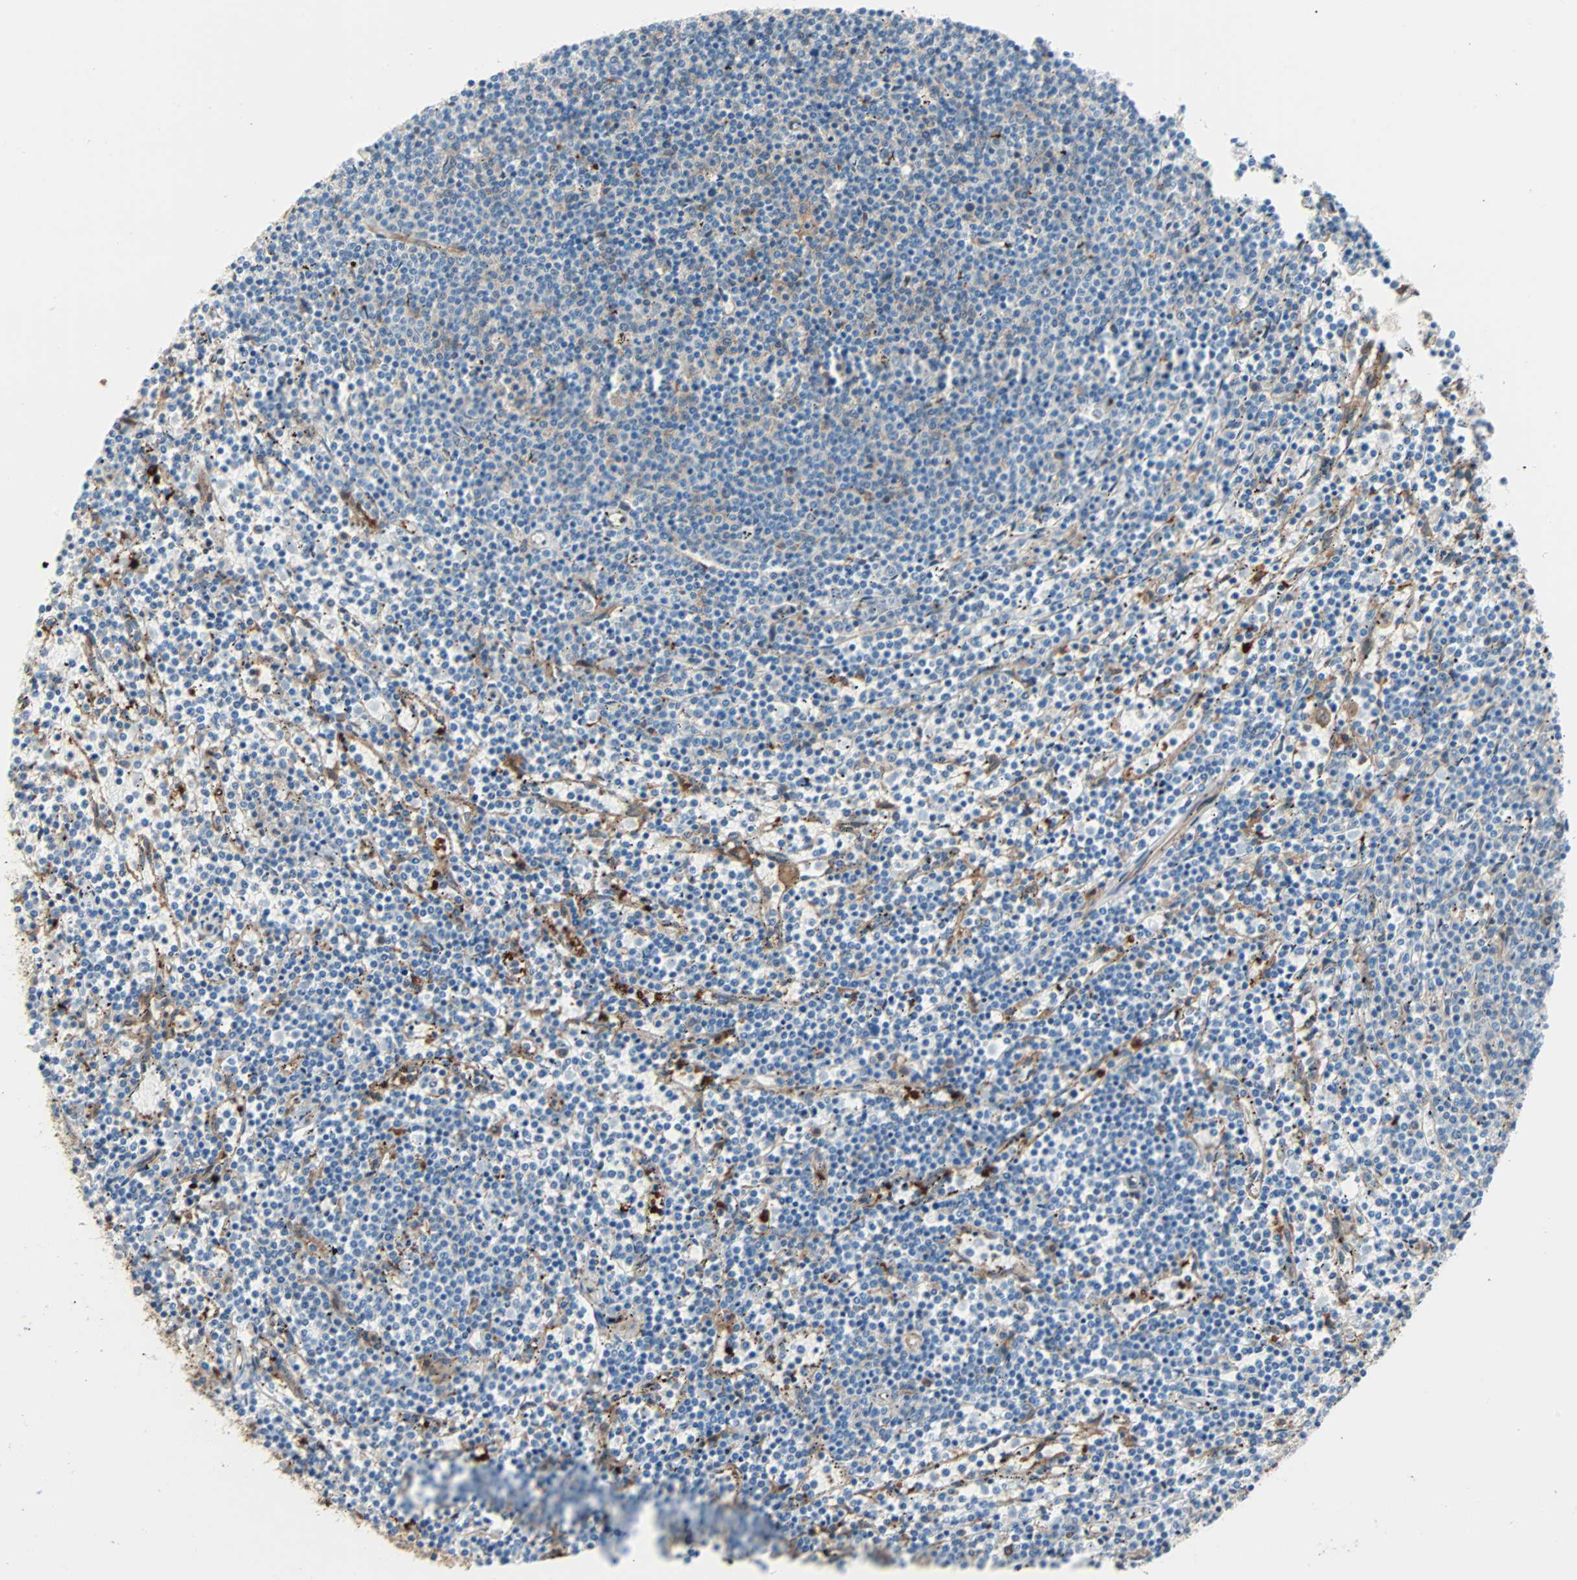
{"staining": {"intensity": "negative", "quantity": "none", "location": "none"}, "tissue": "lymphoma", "cell_type": "Tumor cells", "image_type": "cancer", "snomed": [{"axis": "morphology", "description": "Malignant lymphoma, non-Hodgkin's type, Low grade"}, {"axis": "topography", "description": "Spleen"}], "caption": "Tumor cells show no significant protein positivity in lymphoma.", "gene": "EPB41L2", "patient": {"sex": "female", "age": 50}}